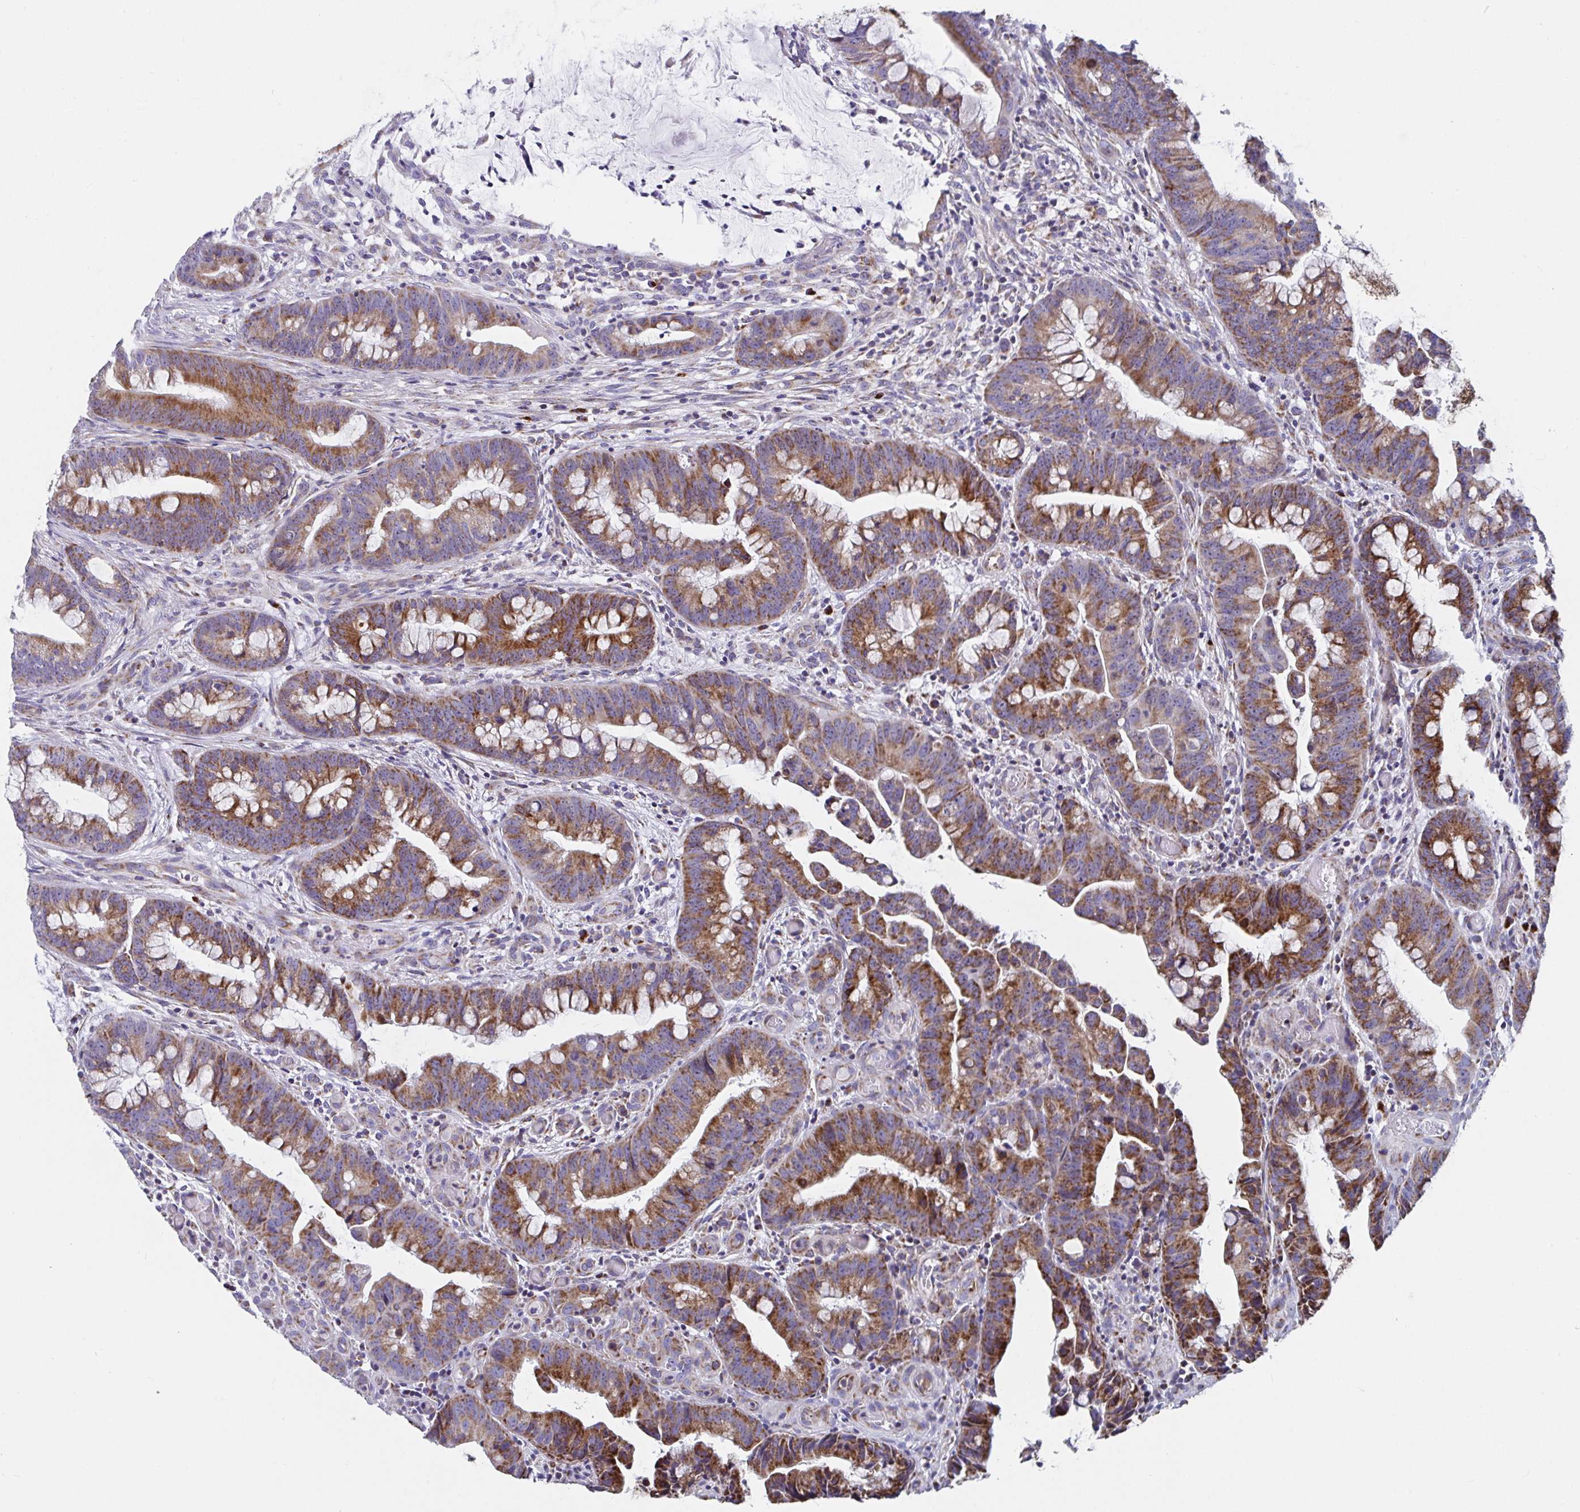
{"staining": {"intensity": "moderate", "quantity": ">75%", "location": "cytoplasmic/membranous"}, "tissue": "colorectal cancer", "cell_type": "Tumor cells", "image_type": "cancer", "snomed": [{"axis": "morphology", "description": "Adenocarcinoma, NOS"}, {"axis": "topography", "description": "Colon"}], "caption": "Immunohistochemical staining of human colorectal cancer (adenocarcinoma) shows medium levels of moderate cytoplasmic/membranous positivity in about >75% of tumor cells. The staining is performed using DAB (3,3'-diaminobenzidine) brown chromogen to label protein expression. The nuclei are counter-stained blue using hematoxylin.", "gene": "ATP5MJ", "patient": {"sex": "male", "age": 62}}